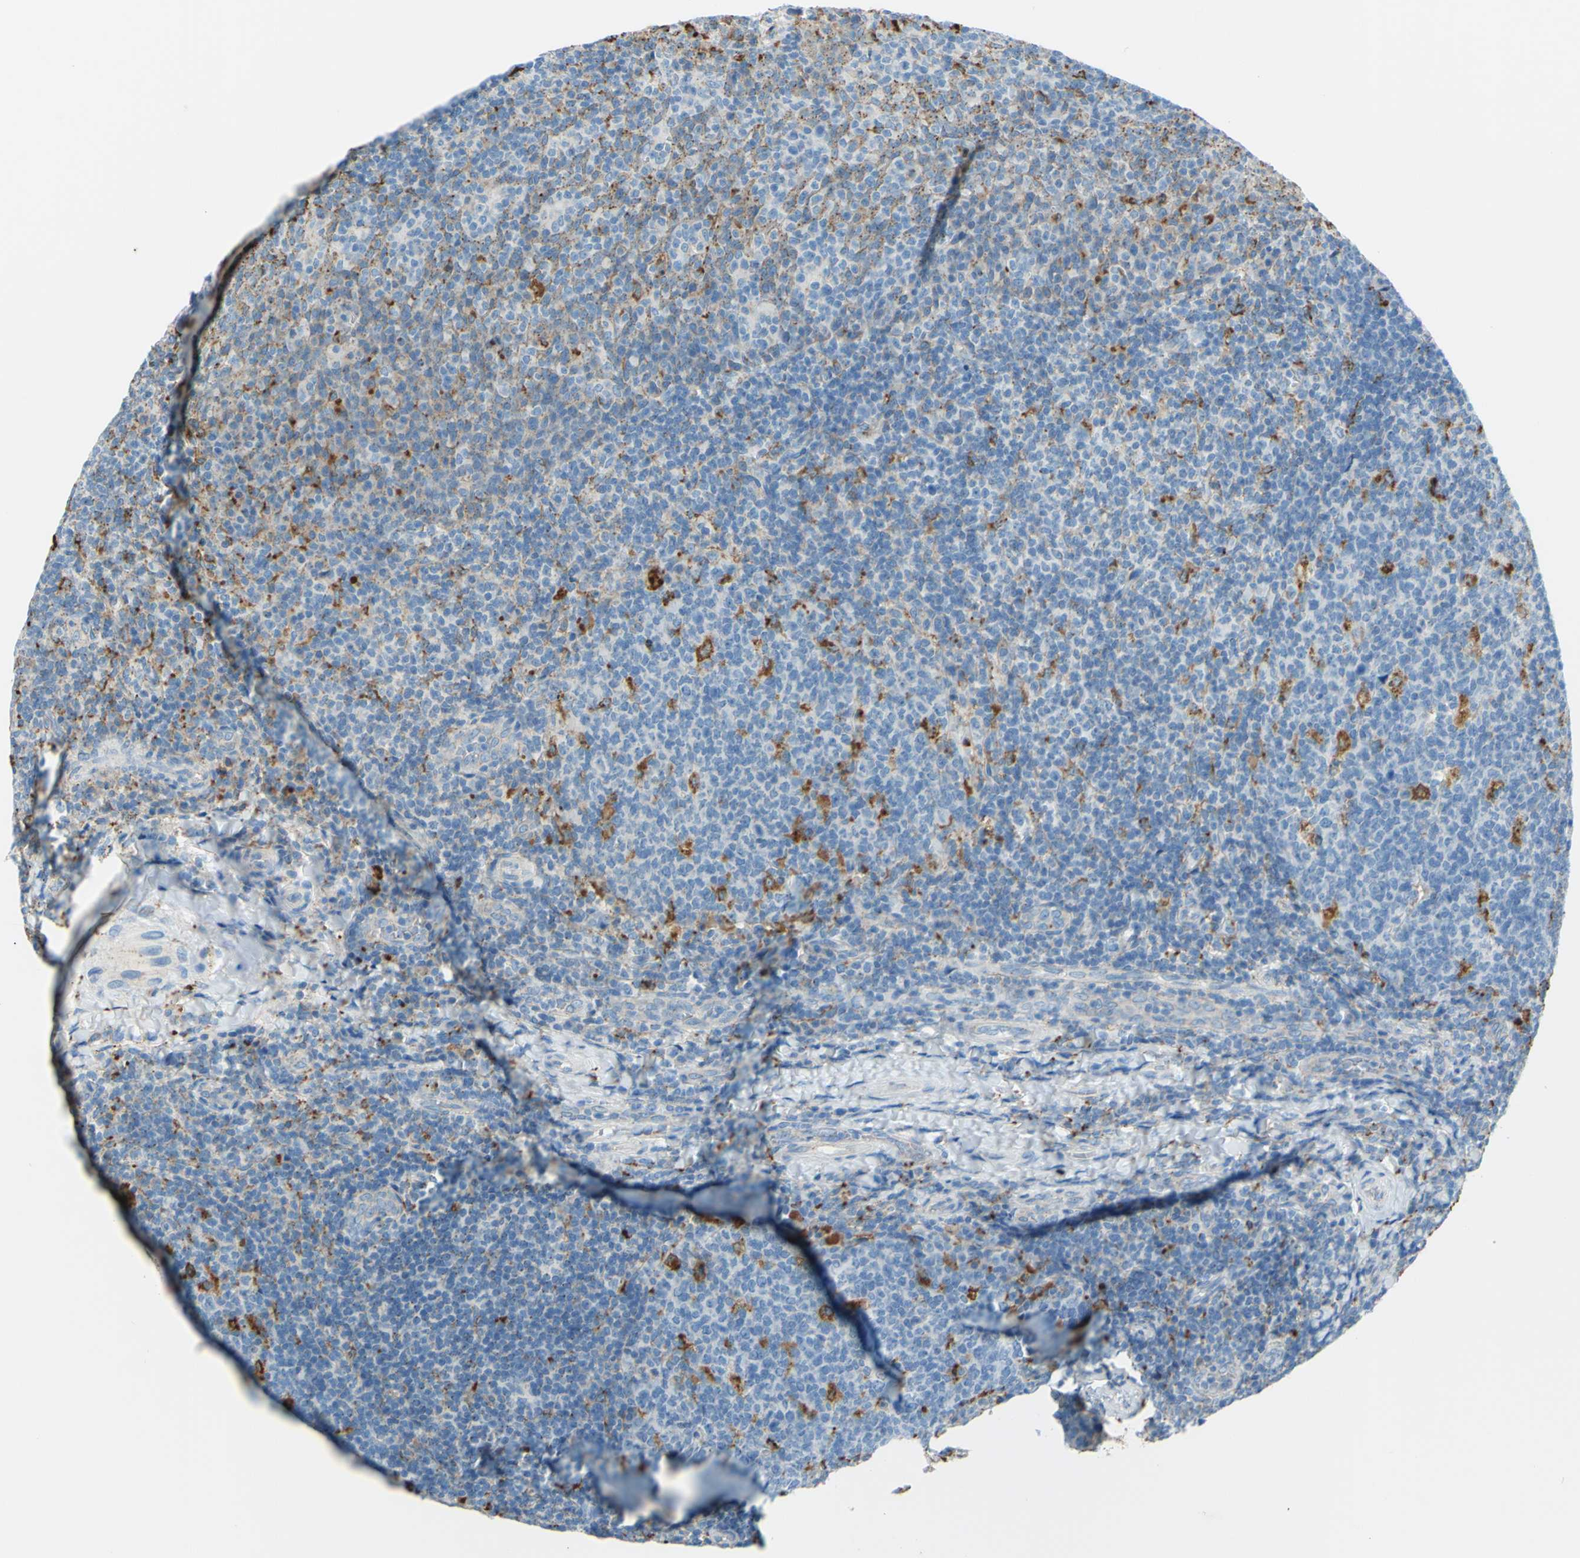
{"staining": {"intensity": "moderate", "quantity": "<25%", "location": "cytoplasmic/membranous"}, "tissue": "tonsil", "cell_type": "Germinal center cells", "image_type": "normal", "snomed": [{"axis": "morphology", "description": "Normal tissue, NOS"}, {"axis": "topography", "description": "Tonsil"}], "caption": "An image showing moderate cytoplasmic/membranous expression in approximately <25% of germinal center cells in unremarkable tonsil, as visualized by brown immunohistochemical staining.", "gene": "CTSD", "patient": {"sex": "male", "age": 17}}